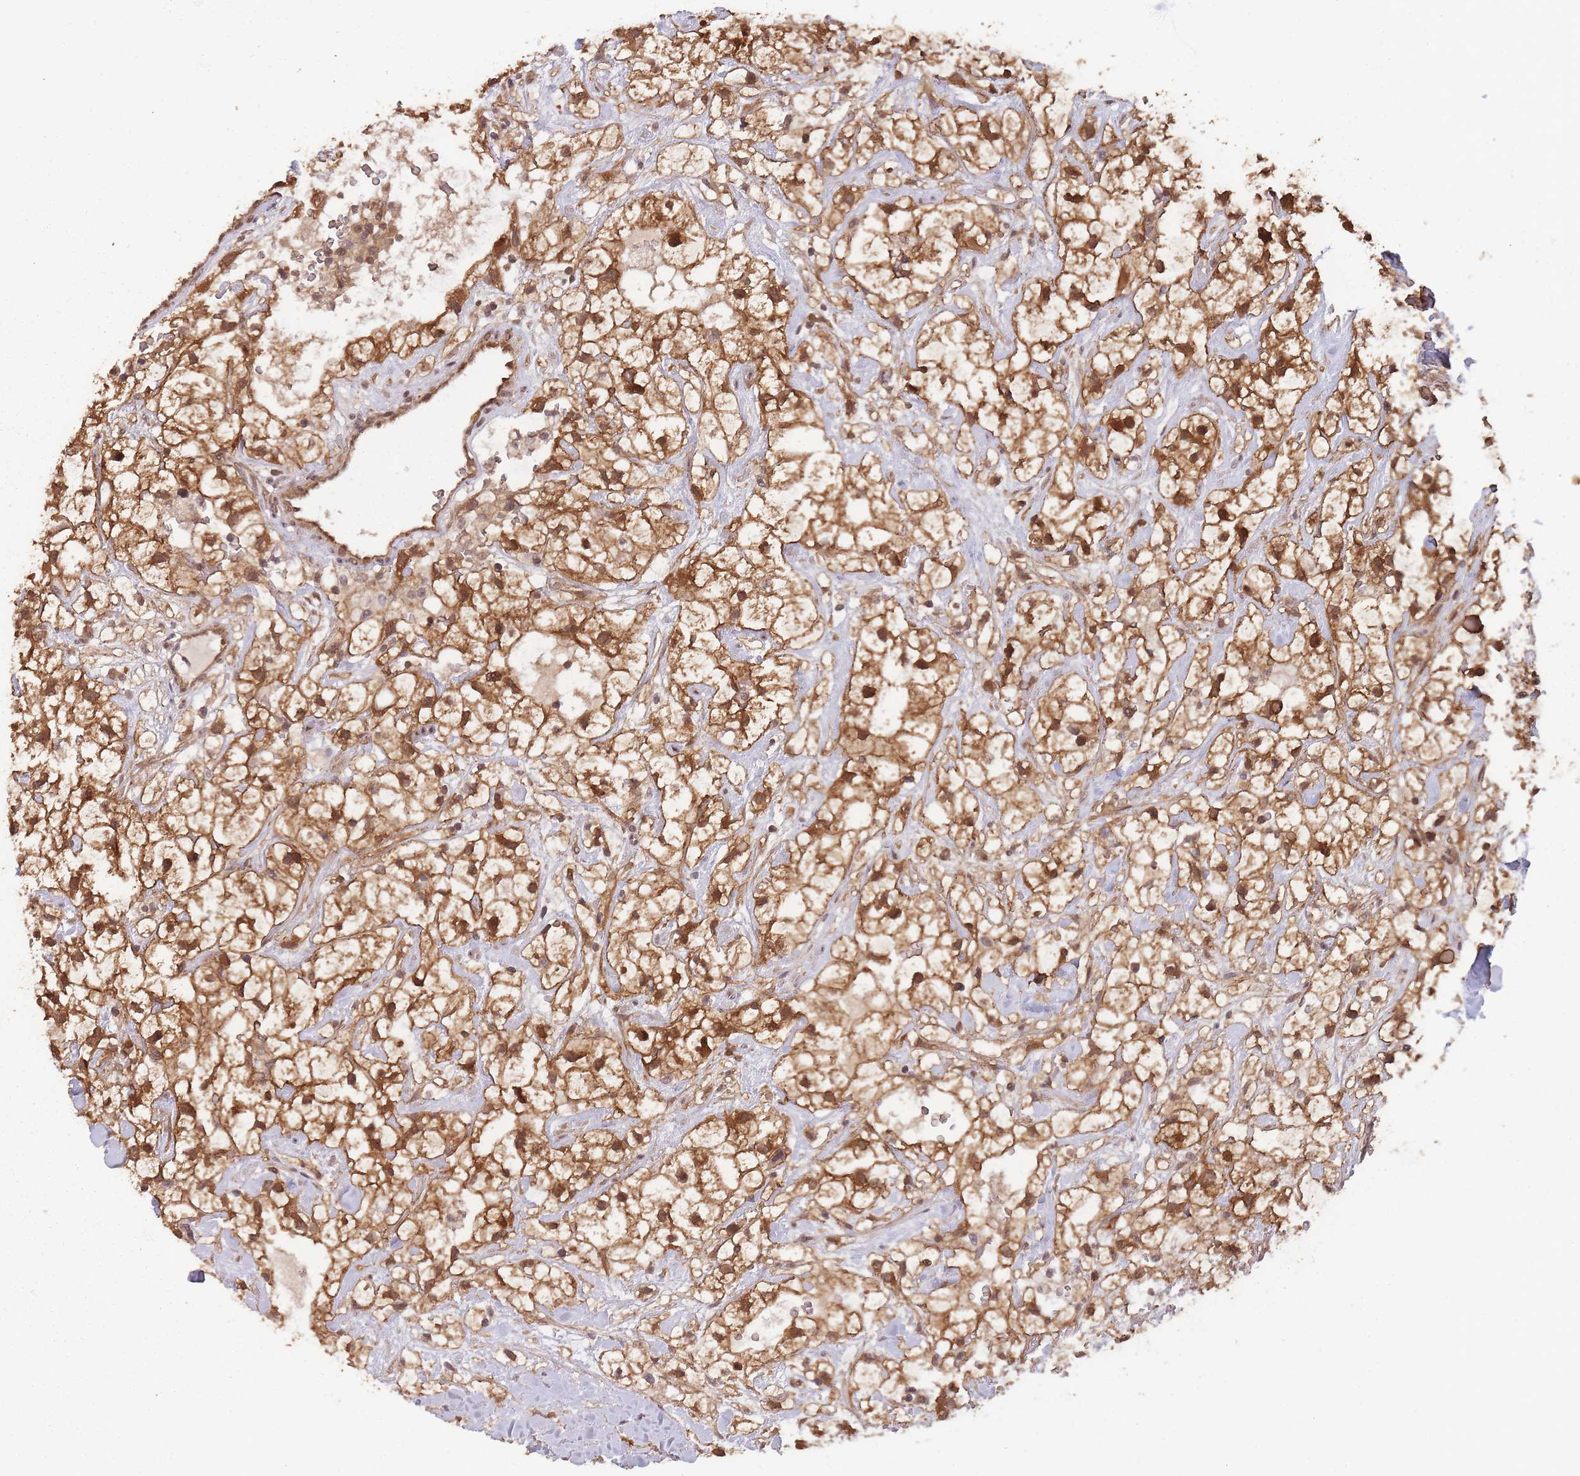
{"staining": {"intensity": "strong", "quantity": ">75%", "location": "cytoplasmic/membranous,nuclear"}, "tissue": "renal cancer", "cell_type": "Tumor cells", "image_type": "cancer", "snomed": [{"axis": "morphology", "description": "Adenocarcinoma, NOS"}, {"axis": "topography", "description": "Kidney"}], "caption": "IHC (DAB) staining of human renal cancer displays strong cytoplasmic/membranous and nuclear protein positivity in about >75% of tumor cells.", "gene": "PPP6R3", "patient": {"sex": "male", "age": 59}}